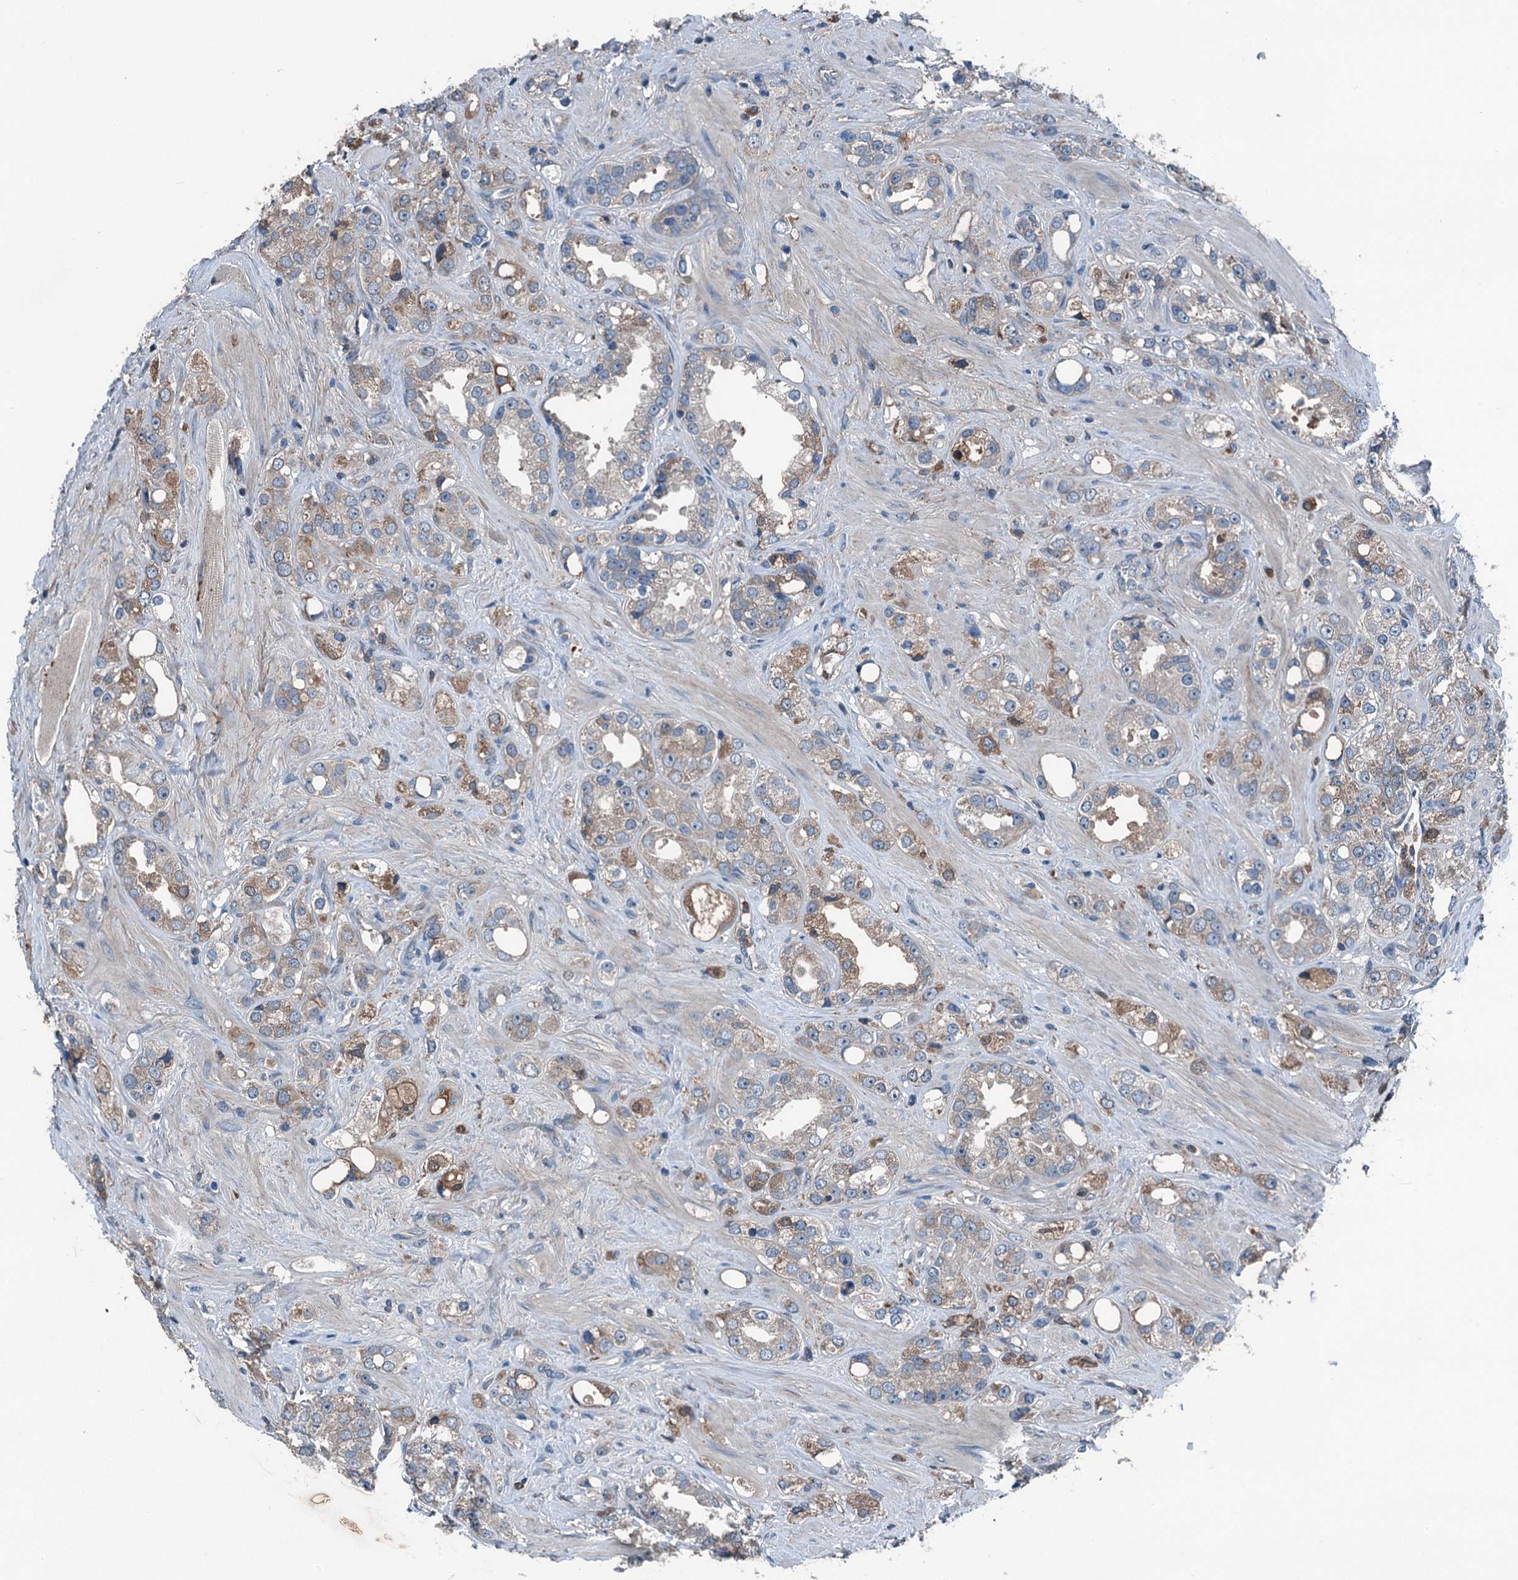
{"staining": {"intensity": "moderate", "quantity": "<25%", "location": "cytoplasmic/membranous"}, "tissue": "prostate cancer", "cell_type": "Tumor cells", "image_type": "cancer", "snomed": [{"axis": "morphology", "description": "Adenocarcinoma, NOS"}, {"axis": "topography", "description": "Prostate"}], "caption": "Protein expression analysis of human prostate cancer (adenocarcinoma) reveals moderate cytoplasmic/membranous staining in approximately <25% of tumor cells. The protein is stained brown, and the nuclei are stained in blue (DAB (3,3'-diaminobenzidine) IHC with brightfield microscopy, high magnification).", "gene": "PDSS1", "patient": {"sex": "male", "age": 79}}